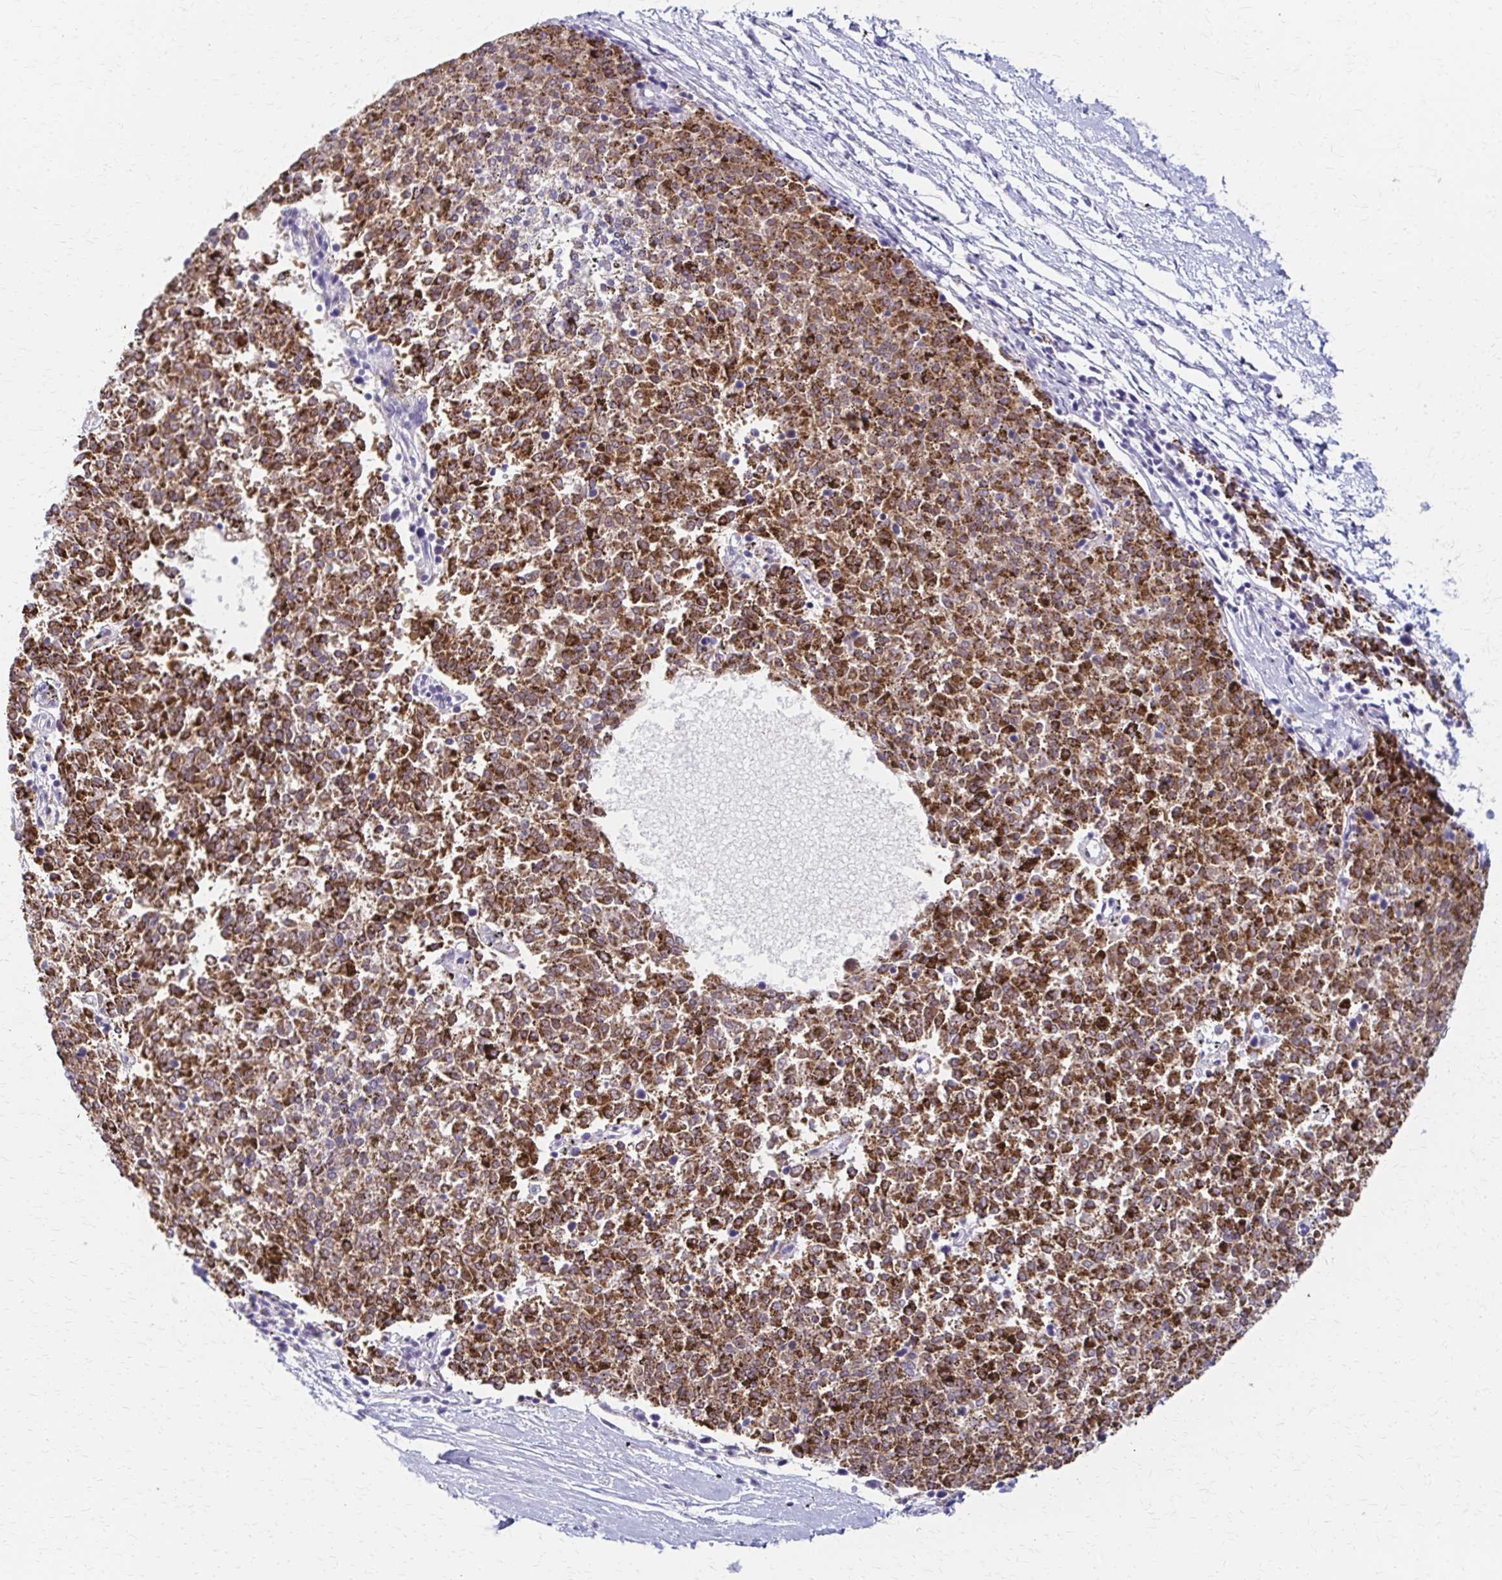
{"staining": {"intensity": "moderate", "quantity": ">75%", "location": "cytoplasmic/membranous"}, "tissue": "melanoma", "cell_type": "Tumor cells", "image_type": "cancer", "snomed": [{"axis": "morphology", "description": "Malignant melanoma, NOS"}, {"axis": "topography", "description": "Skin"}], "caption": "Immunohistochemistry (DAB (3,3'-diaminobenzidine)) staining of human melanoma exhibits moderate cytoplasmic/membranous protein staining in approximately >75% of tumor cells. The protein is stained brown, and the nuclei are stained in blue (DAB (3,3'-diaminobenzidine) IHC with brightfield microscopy, high magnification).", "gene": "ZSCAN5B", "patient": {"sex": "female", "age": 72}}